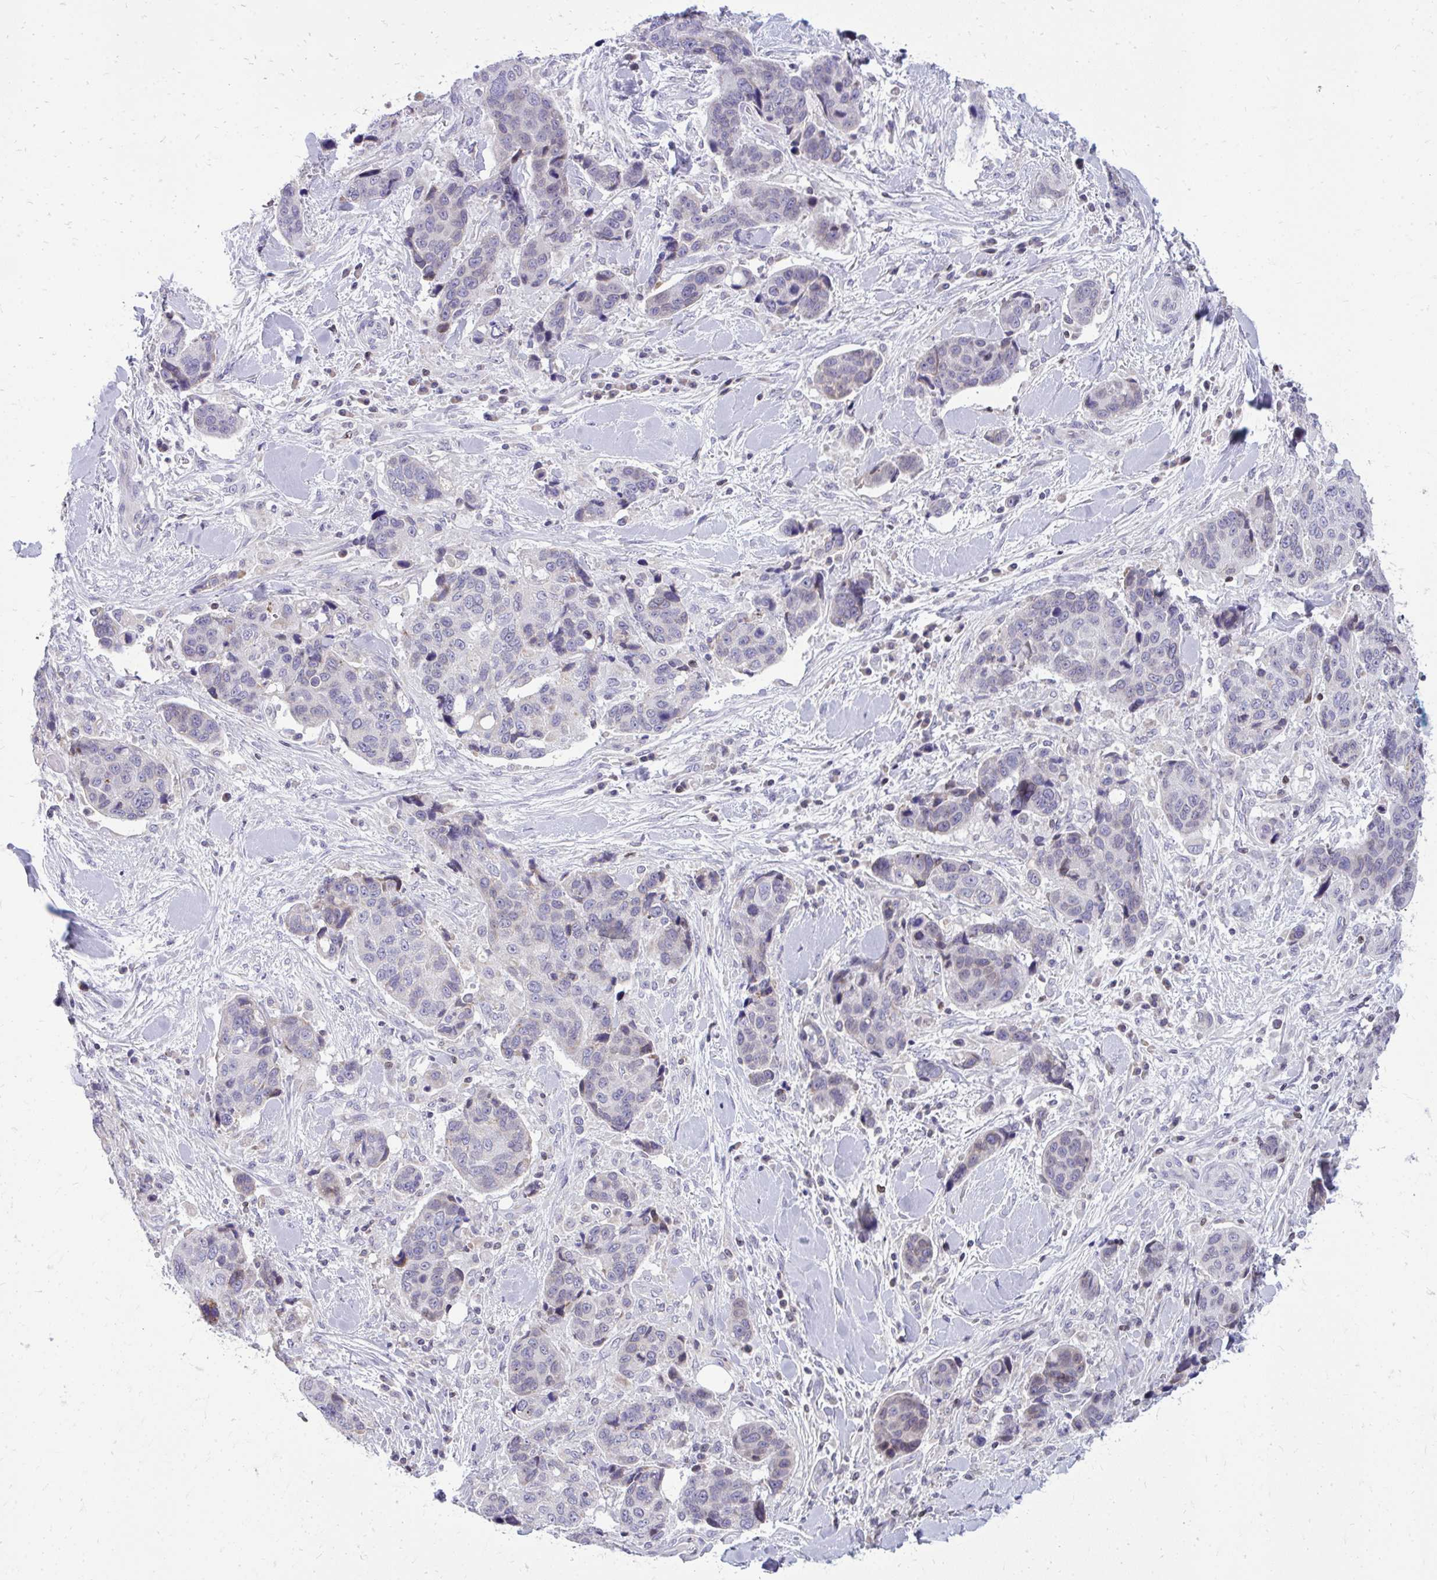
{"staining": {"intensity": "negative", "quantity": "none", "location": "none"}, "tissue": "lung cancer", "cell_type": "Tumor cells", "image_type": "cancer", "snomed": [{"axis": "morphology", "description": "Squamous cell carcinoma, NOS"}, {"axis": "topography", "description": "Lymph node"}, {"axis": "topography", "description": "Lung"}], "caption": "Immunohistochemistry micrograph of neoplastic tissue: human lung squamous cell carcinoma stained with DAB displays no significant protein expression in tumor cells.", "gene": "RPS6KA2", "patient": {"sex": "male", "age": 61}}